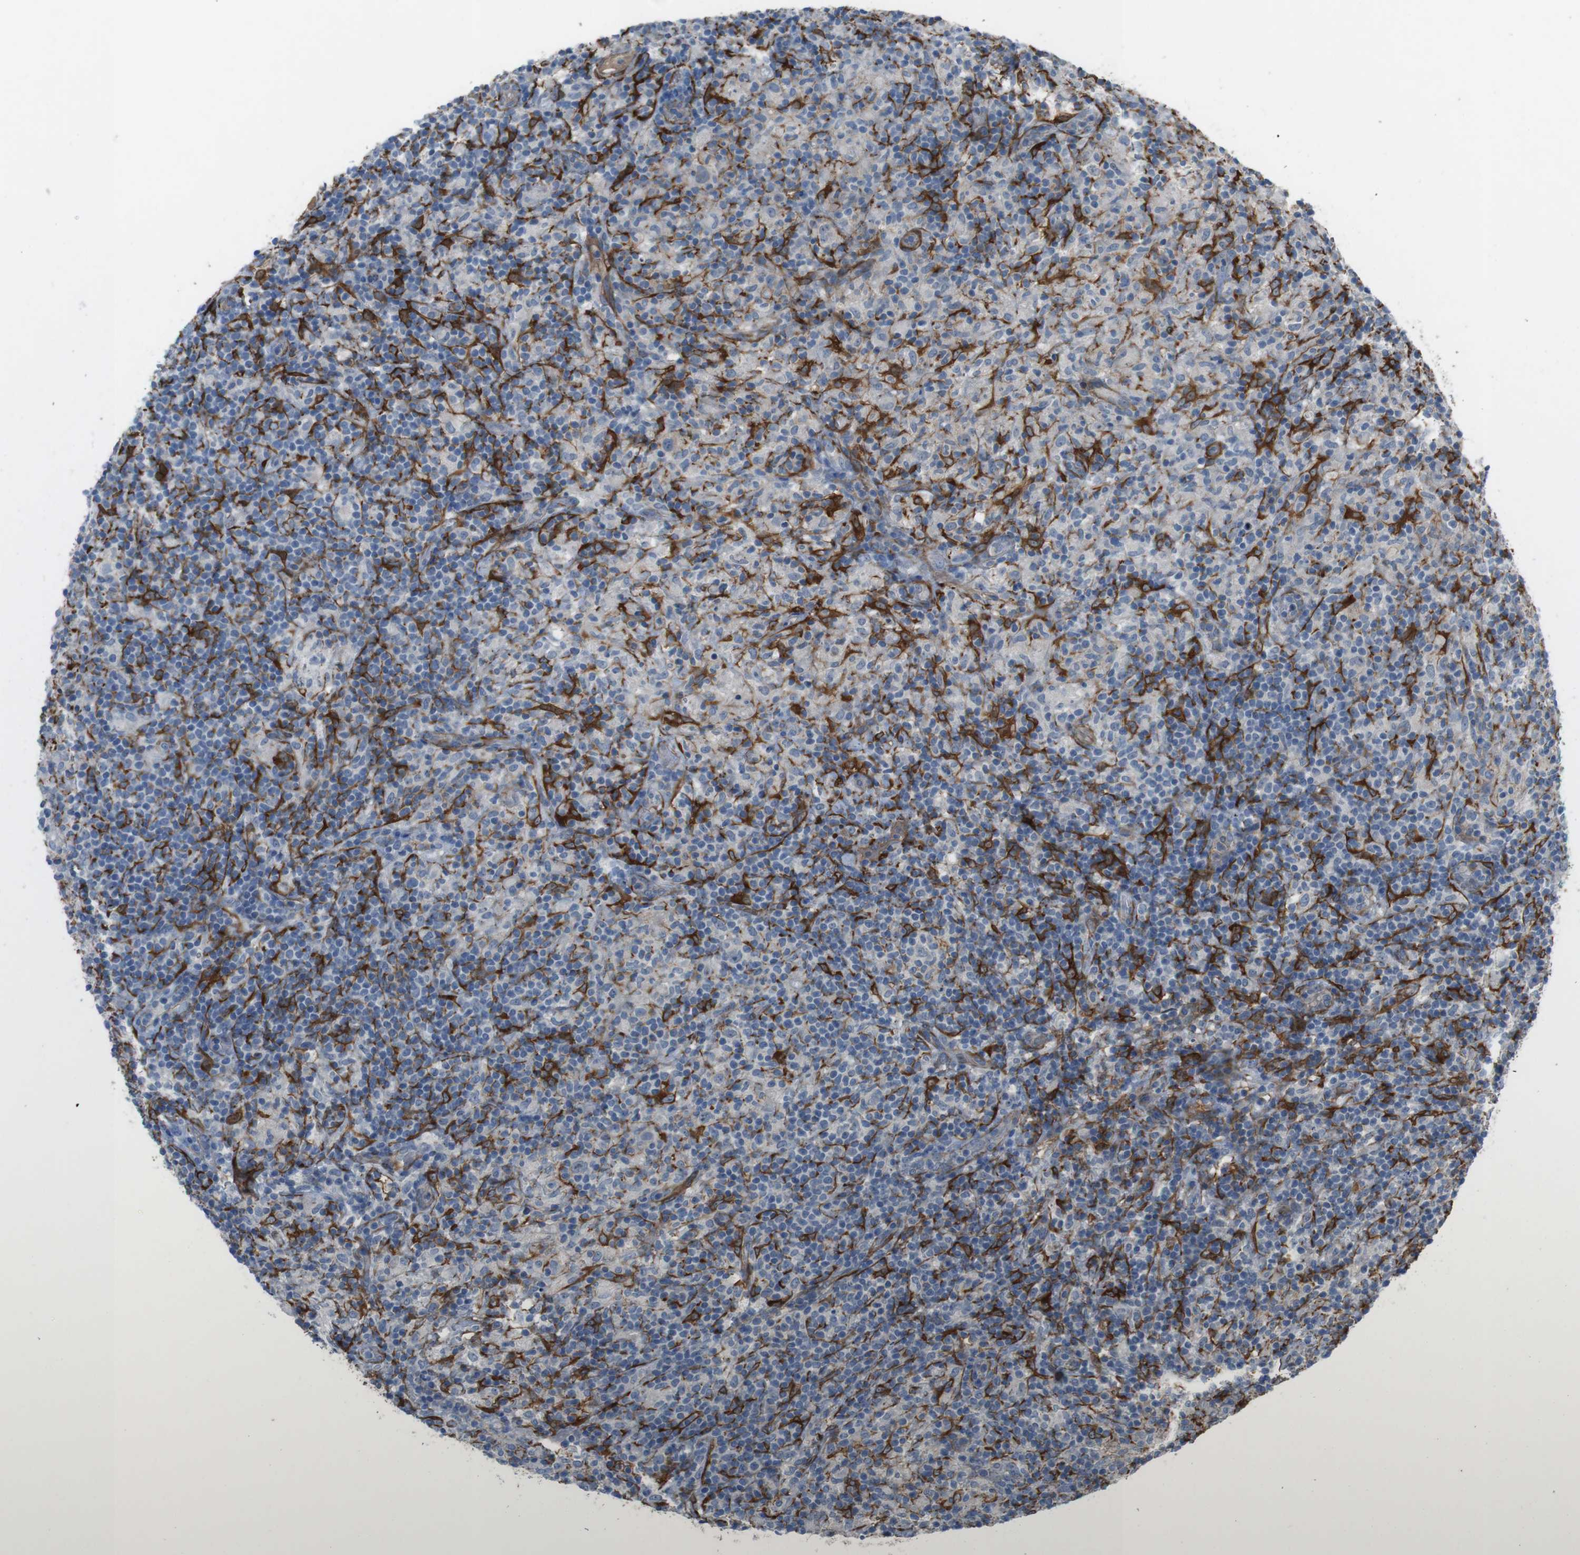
{"staining": {"intensity": "negative", "quantity": "none", "location": "none"}, "tissue": "lymphoma", "cell_type": "Tumor cells", "image_type": "cancer", "snomed": [{"axis": "morphology", "description": "Hodgkin's disease, NOS"}, {"axis": "topography", "description": "Lymph node"}], "caption": "Image shows no protein staining in tumor cells of Hodgkin's disease tissue.", "gene": "ANK2", "patient": {"sex": "male", "age": 70}}